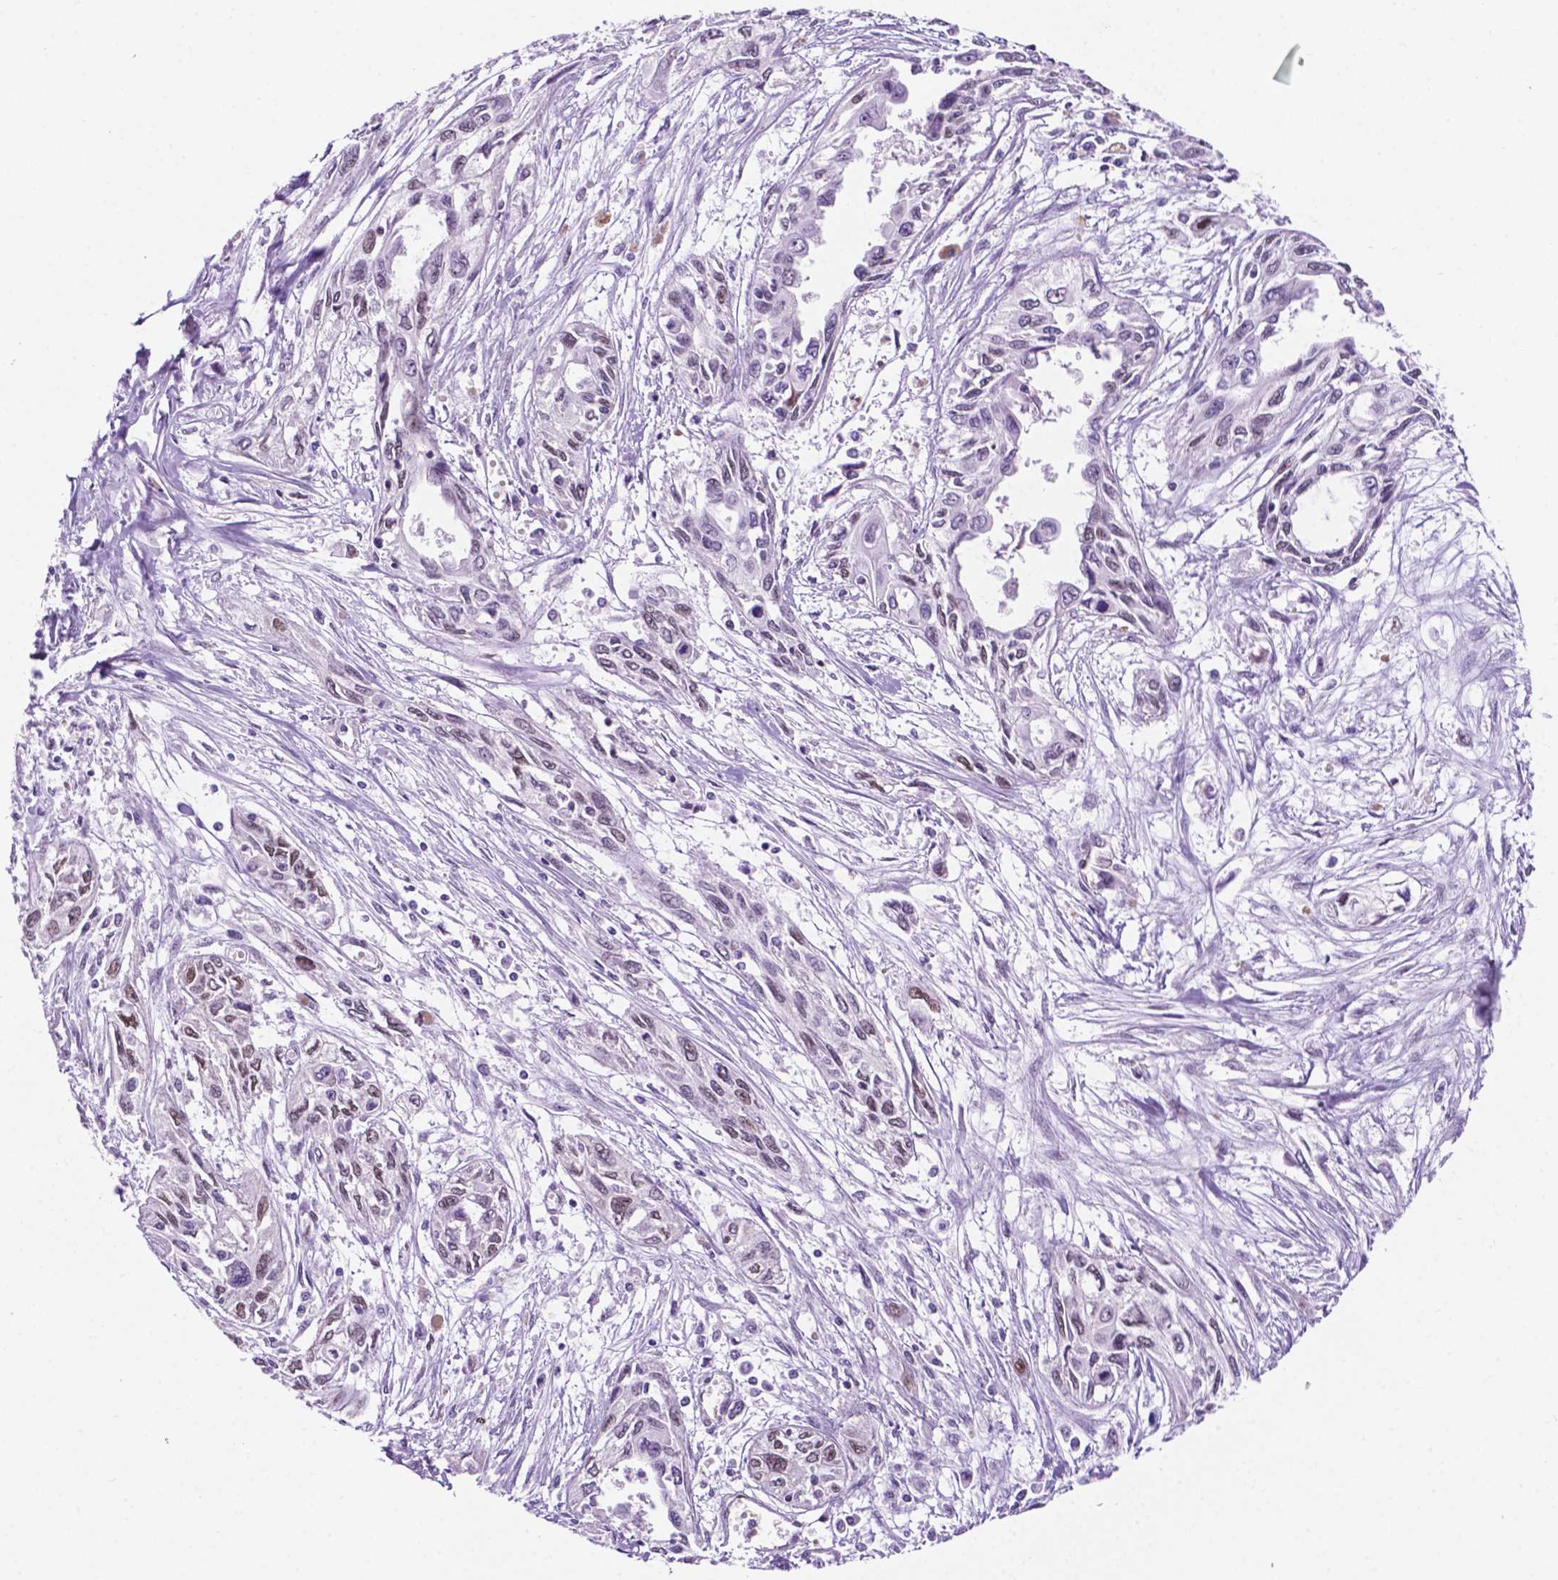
{"staining": {"intensity": "moderate", "quantity": "25%-75%", "location": "nuclear"}, "tissue": "pancreatic cancer", "cell_type": "Tumor cells", "image_type": "cancer", "snomed": [{"axis": "morphology", "description": "Adenocarcinoma, NOS"}, {"axis": "topography", "description": "Pancreas"}], "caption": "Immunohistochemistry (IHC) staining of adenocarcinoma (pancreatic), which demonstrates medium levels of moderate nuclear positivity in approximately 25%-75% of tumor cells indicating moderate nuclear protein positivity. The staining was performed using DAB (brown) for protein detection and nuclei were counterstained in hematoxylin (blue).", "gene": "ERF", "patient": {"sex": "female", "age": 55}}